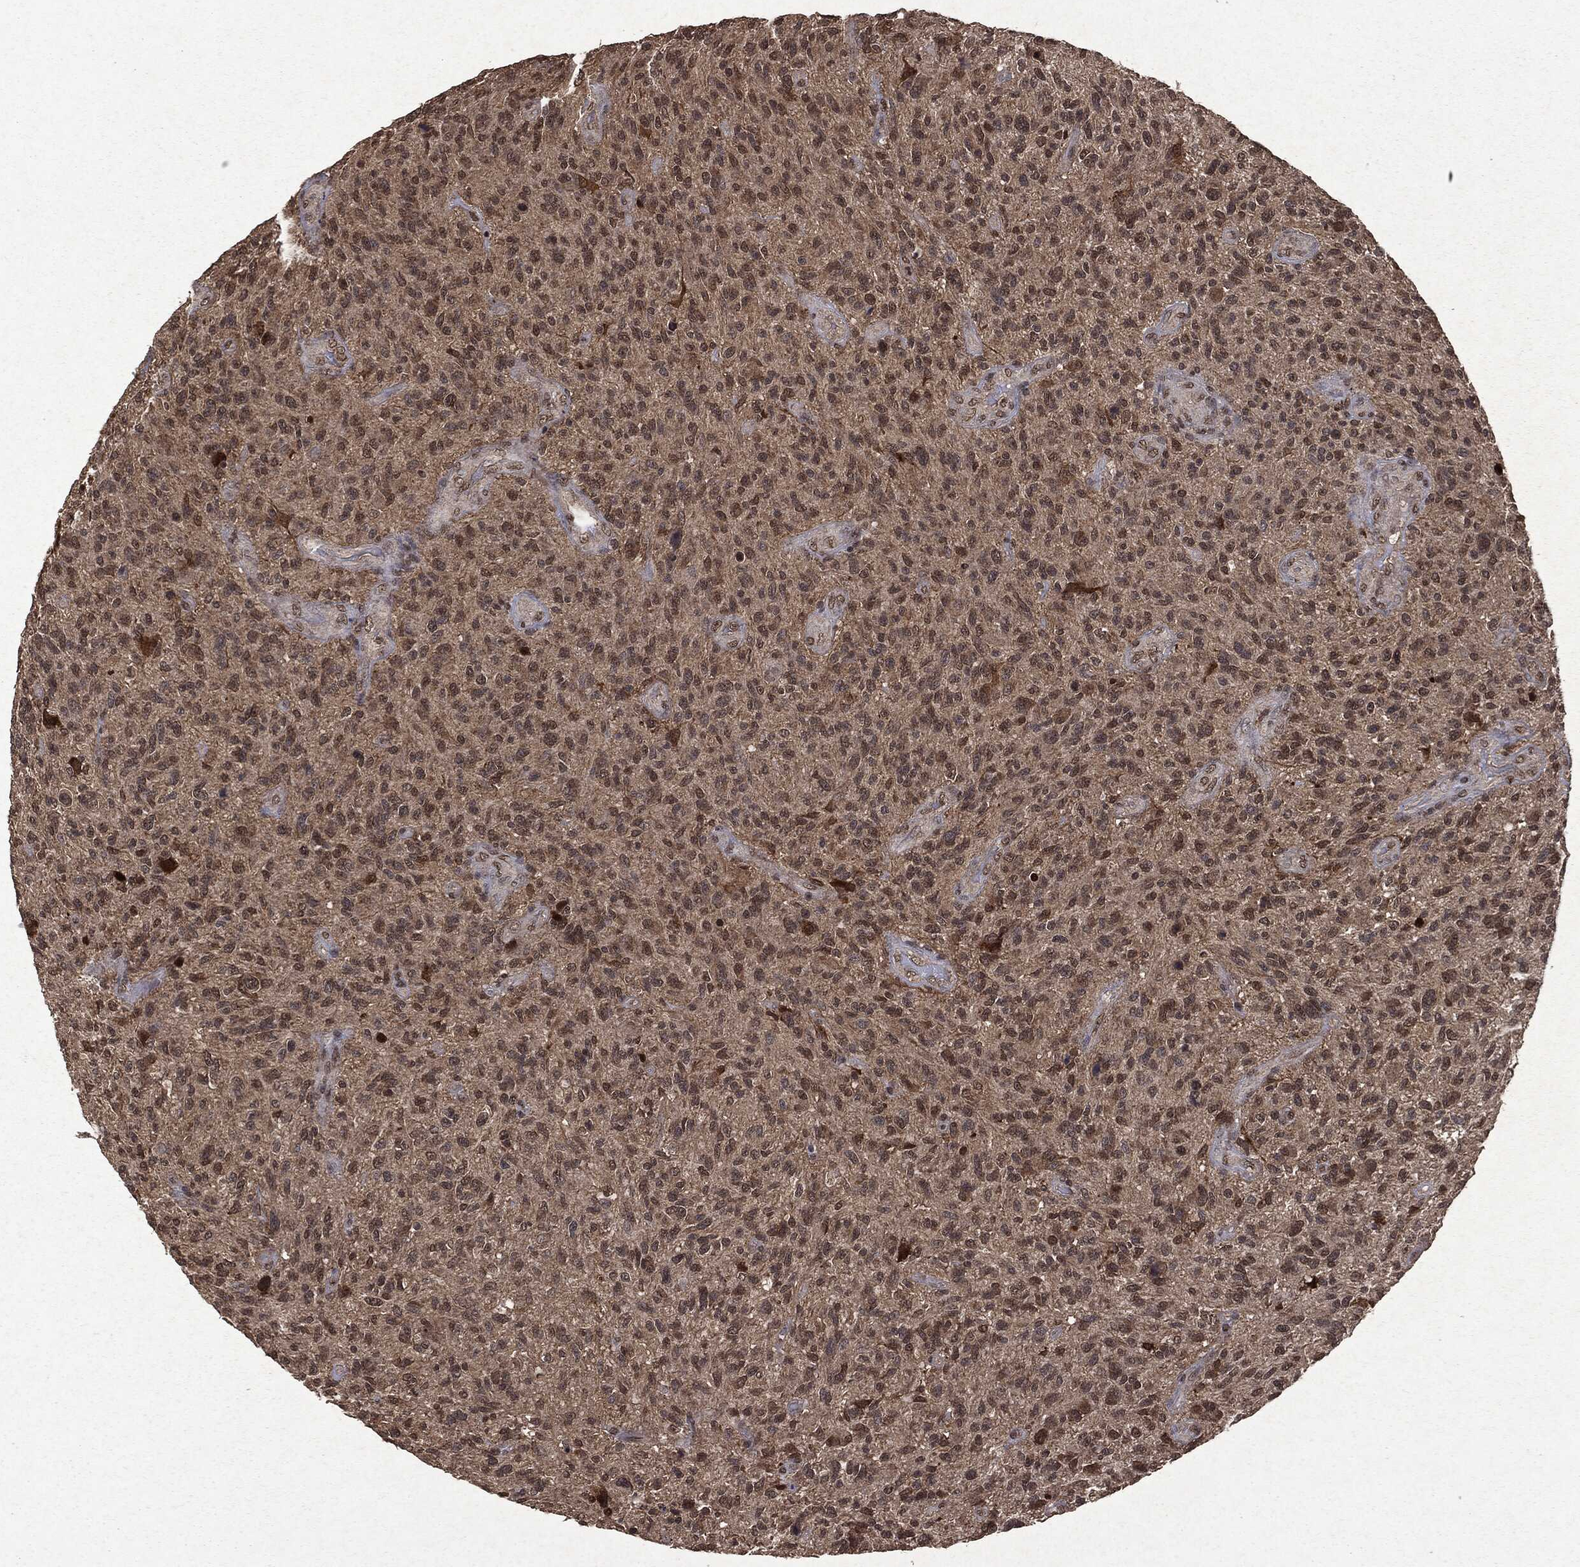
{"staining": {"intensity": "moderate", "quantity": ">75%", "location": "cytoplasmic/membranous,nuclear"}, "tissue": "glioma", "cell_type": "Tumor cells", "image_type": "cancer", "snomed": [{"axis": "morphology", "description": "Glioma, malignant, High grade"}, {"axis": "topography", "description": "Brain"}], "caption": "Moderate cytoplasmic/membranous and nuclear protein expression is present in approximately >75% of tumor cells in glioma.", "gene": "PEBP1", "patient": {"sex": "male", "age": 47}}